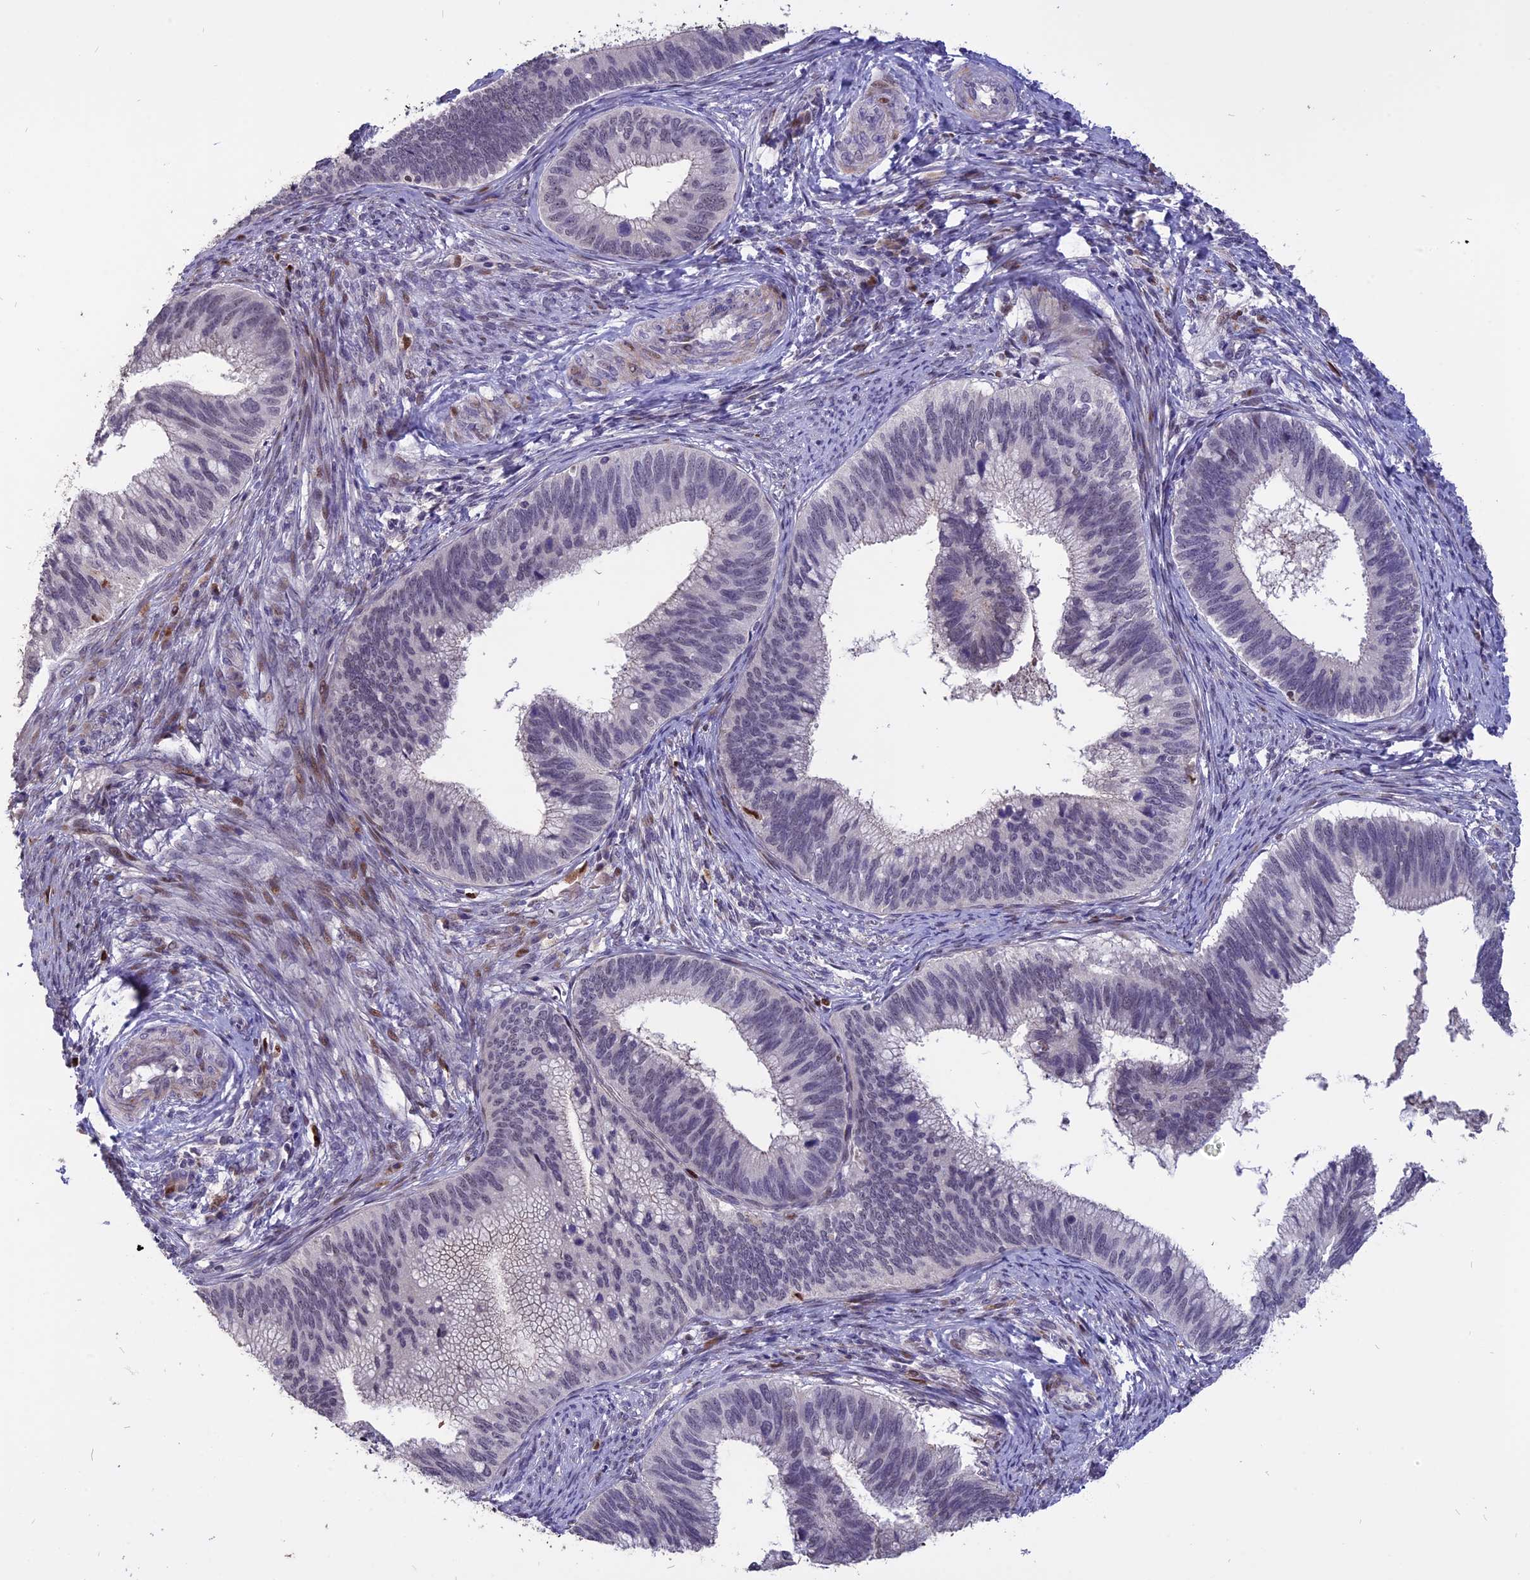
{"staining": {"intensity": "weak", "quantity": "<25%", "location": "nuclear"}, "tissue": "cervical cancer", "cell_type": "Tumor cells", "image_type": "cancer", "snomed": [{"axis": "morphology", "description": "Adenocarcinoma, NOS"}, {"axis": "topography", "description": "Cervix"}], "caption": "Immunohistochemistry of cervical adenocarcinoma displays no staining in tumor cells.", "gene": "TMEM263", "patient": {"sex": "female", "age": 42}}